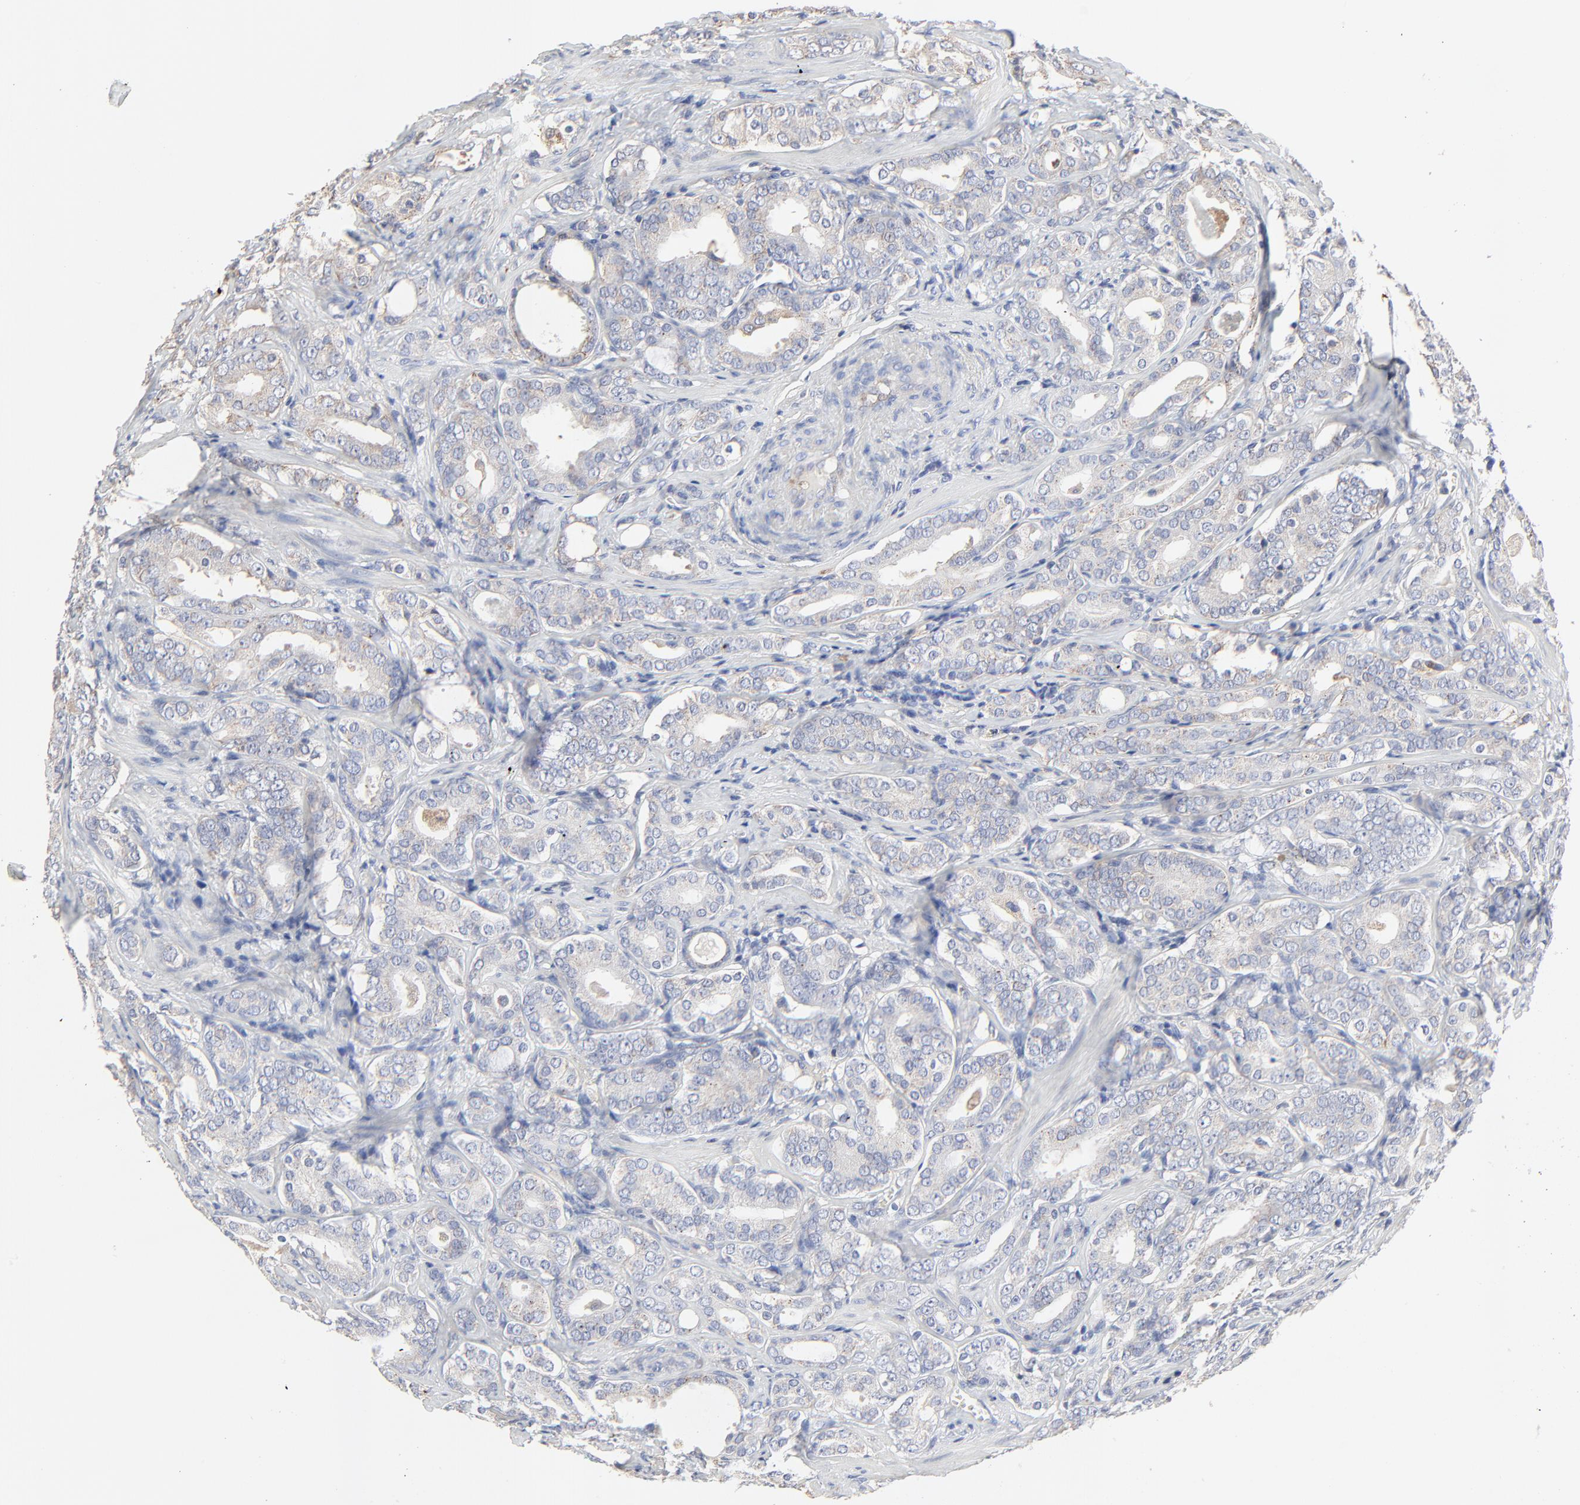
{"staining": {"intensity": "weak", "quantity": "25%-75%", "location": "cytoplasmic/membranous"}, "tissue": "prostate cancer", "cell_type": "Tumor cells", "image_type": "cancer", "snomed": [{"axis": "morphology", "description": "Adenocarcinoma, Low grade"}, {"axis": "topography", "description": "Prostate"}], "caption": "Brown immunohistochemical staining in prostate adenocarcinoma (low-grade) shows weak cytoplasmic/membranous positivity in approximately 25%-75% of tumor cells.", "gene": "NXF3", "patient": {"sex": "male", "age": 59}}